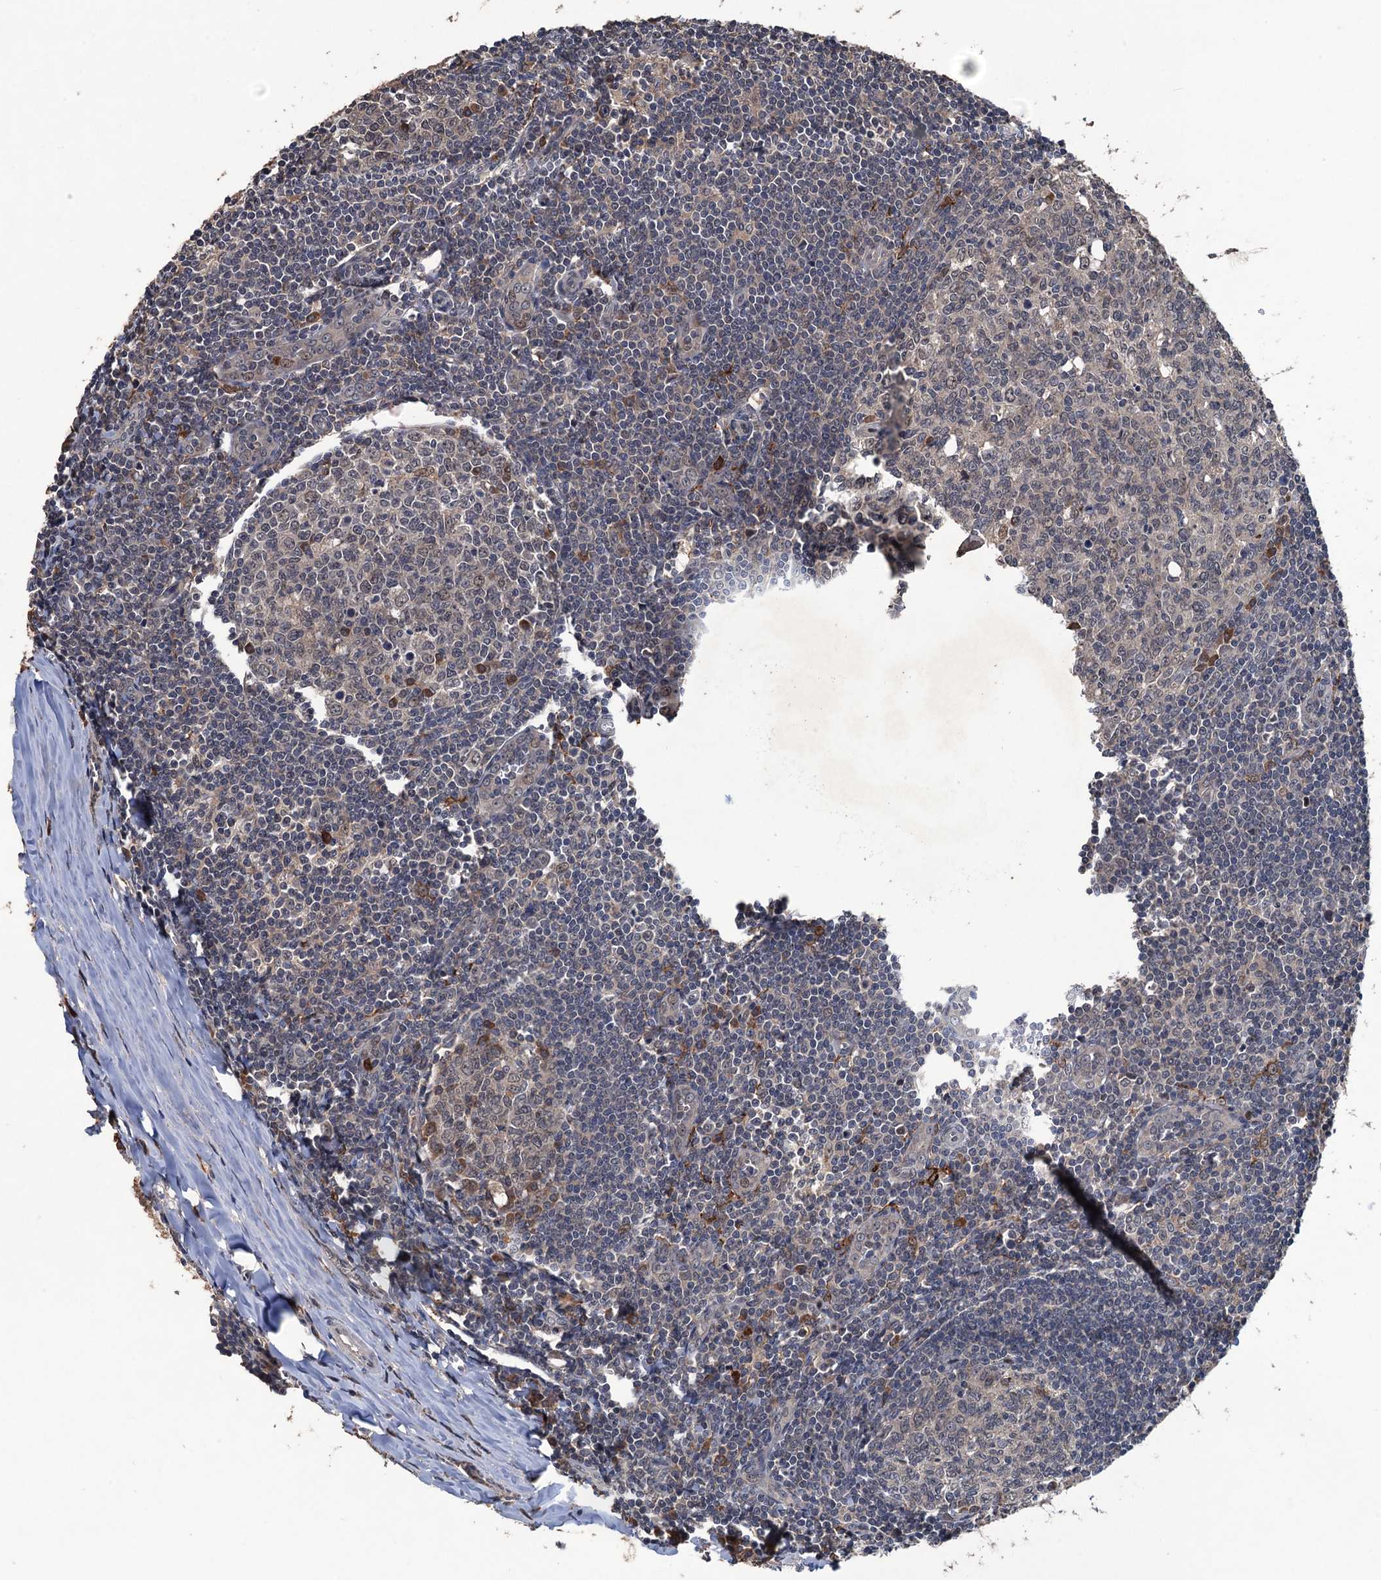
{"staining": {"intensity": "moderate", "quantity": "<25%", "location": "cytoplasmic/membranous"}, "tissue": "tonsil", "cell_type": "Germinal center cells", "image_type": "normal", "snomed": [{"axis": "morphology", "description": "Normal tissue, NOS"}, {"axis": "topography", "description": "Tonsil"}], "caption": "Approximately <25% of germinal center cells in normal human tonsil display moderate cytoplasmic/membranous protein positivity as visualized by brown immunohistochemical staining.", "gene": "ZNF438", "patient": {"sex": "male", "age": 27}}